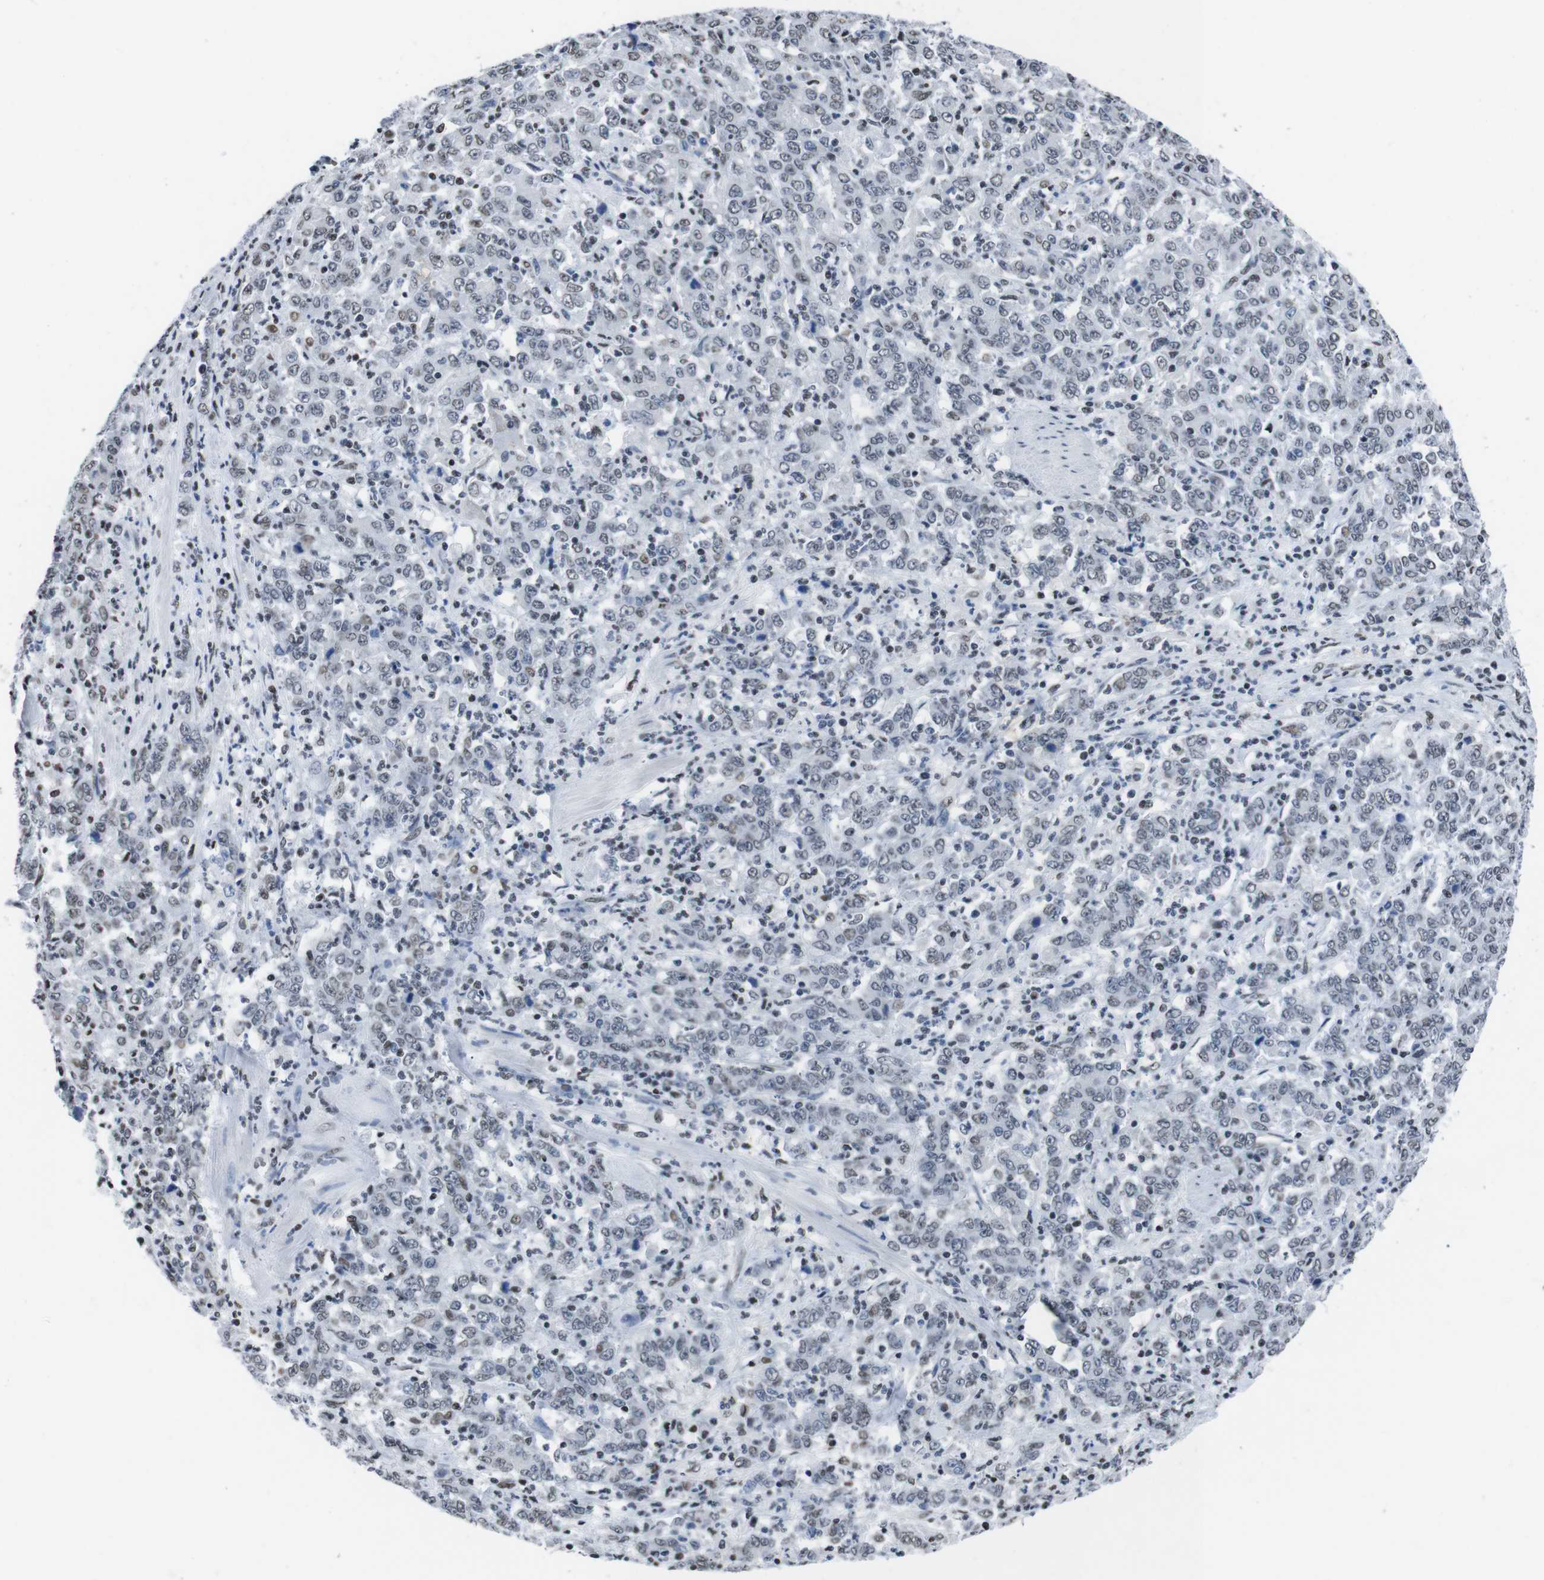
{"staining": {"intensity": "weak", "quantity": "25%-75%", "location": "nuclear"}, "tissue": "stomach cancer", "cell_type": "Tumor cells", "image_type": "cancer", "snomed": [{"axis": "morphology", "description": "Adenocarcinoma, NOS"}, {"axis": "topography", "description": "Stomach, lower"}], "caption": "Brown immunohistochemical staining in stomach cancer (adenocarcinoma) displays weak nuclear staining in approximately 25%-75% of tumor cells.", "gene": "PIP4P2", "patient": {"sex": "female", "age": 71}}